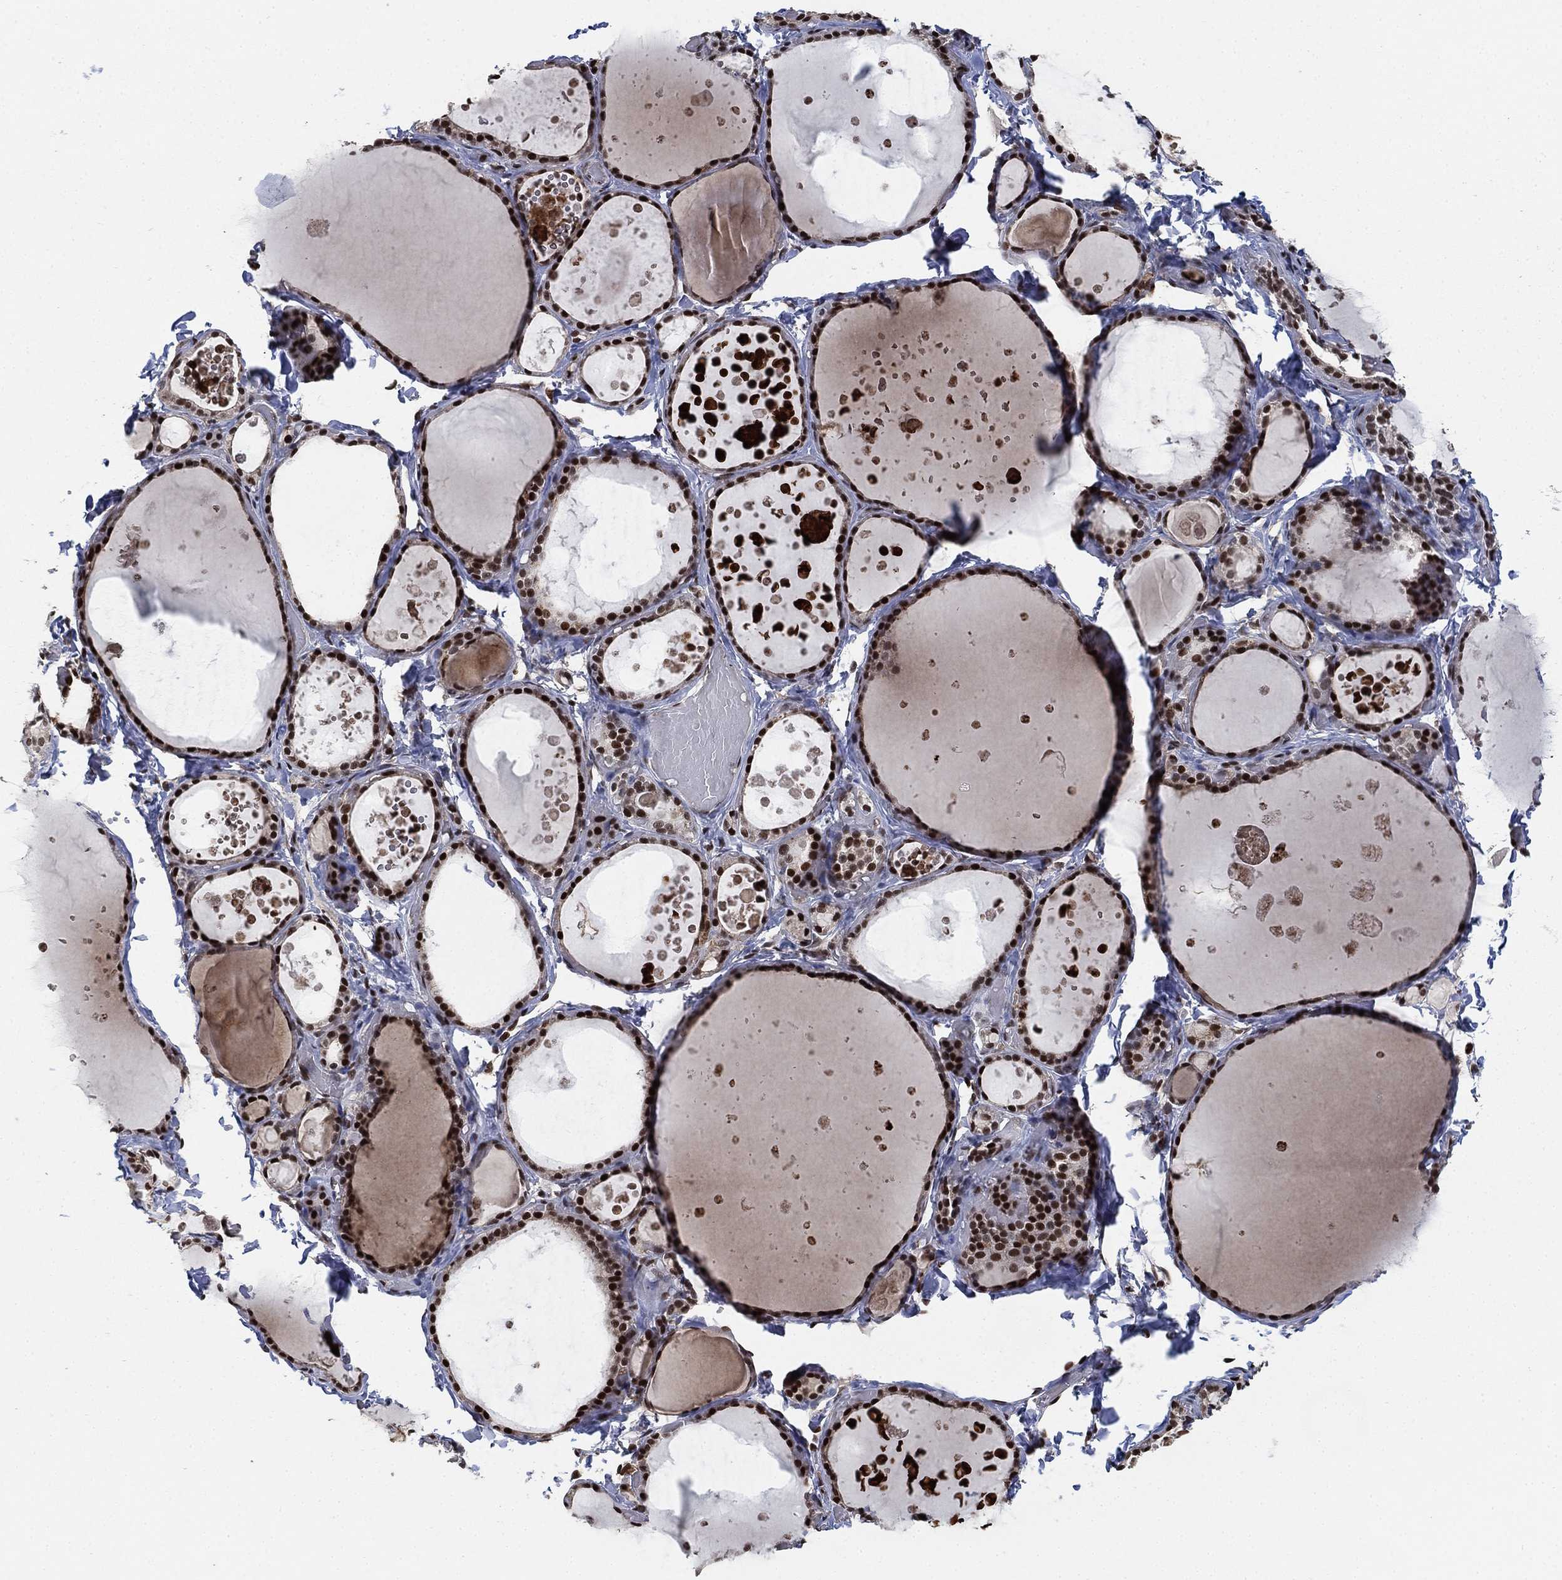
{"staining": {"intensity": "strong", "quantity": ">75%", "location": "nuclear"}, "tissue": "thyroid gland", "cell_type": "Glandular cells", "image_type": "normal", "snomed": [{"axis": "morphology", "description": "Normal tissue, NOS"}, {"axis": "topography", "description": "Thyroid gland"}], "caption": "Immunohistochemistry micrograph of unremarkable thyroid gland: thyroid gland stained using immunohistochemistry (IHC) demonstrates high levels of strong protein expression localized specifically in the nuclear of glandular cells, appearing as a nuclear brown color.", "gene": "ZSCAN30", "patient": {"sex": "female", "age": 56}}